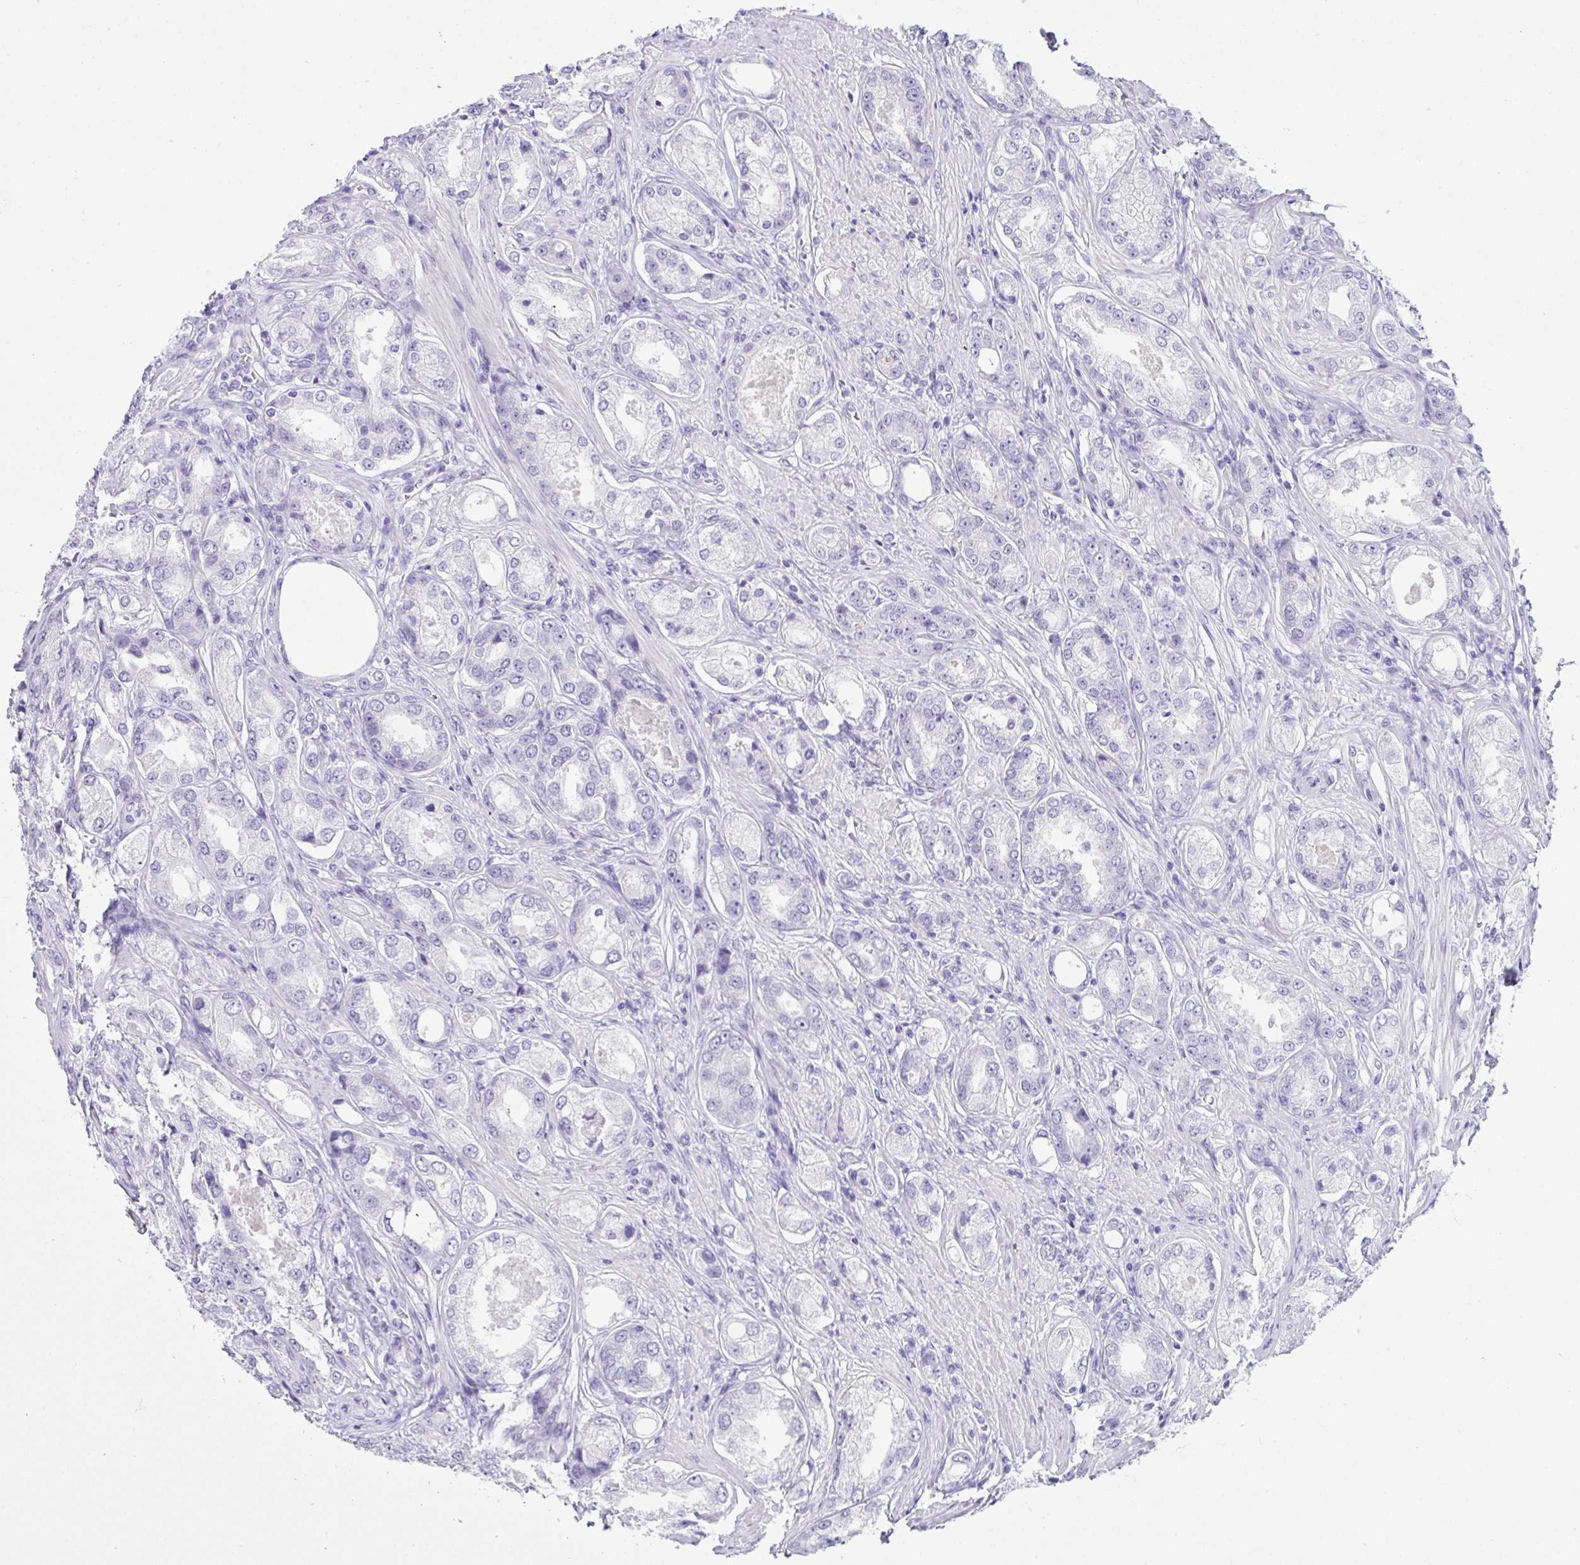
{"staining": {"intensity": "negative", "quantity": "none", "location": "none"}, "tissue": "prostate cancer", "cell_type": "Tumor cells", "image_type": "cancer", "snomed": [{"axis": "morphology", "description": "Adenocarcinoma, Low grade"}, {"axis": "topography", "description": "Prostate"}], "caption": "Immunohistochemistry of low-grade adenocarcinoma (prostate) demonstrates no positivity in tumor cells.", "gene": "LGALS4", "patient": {"sex": "male", "age": 68}}